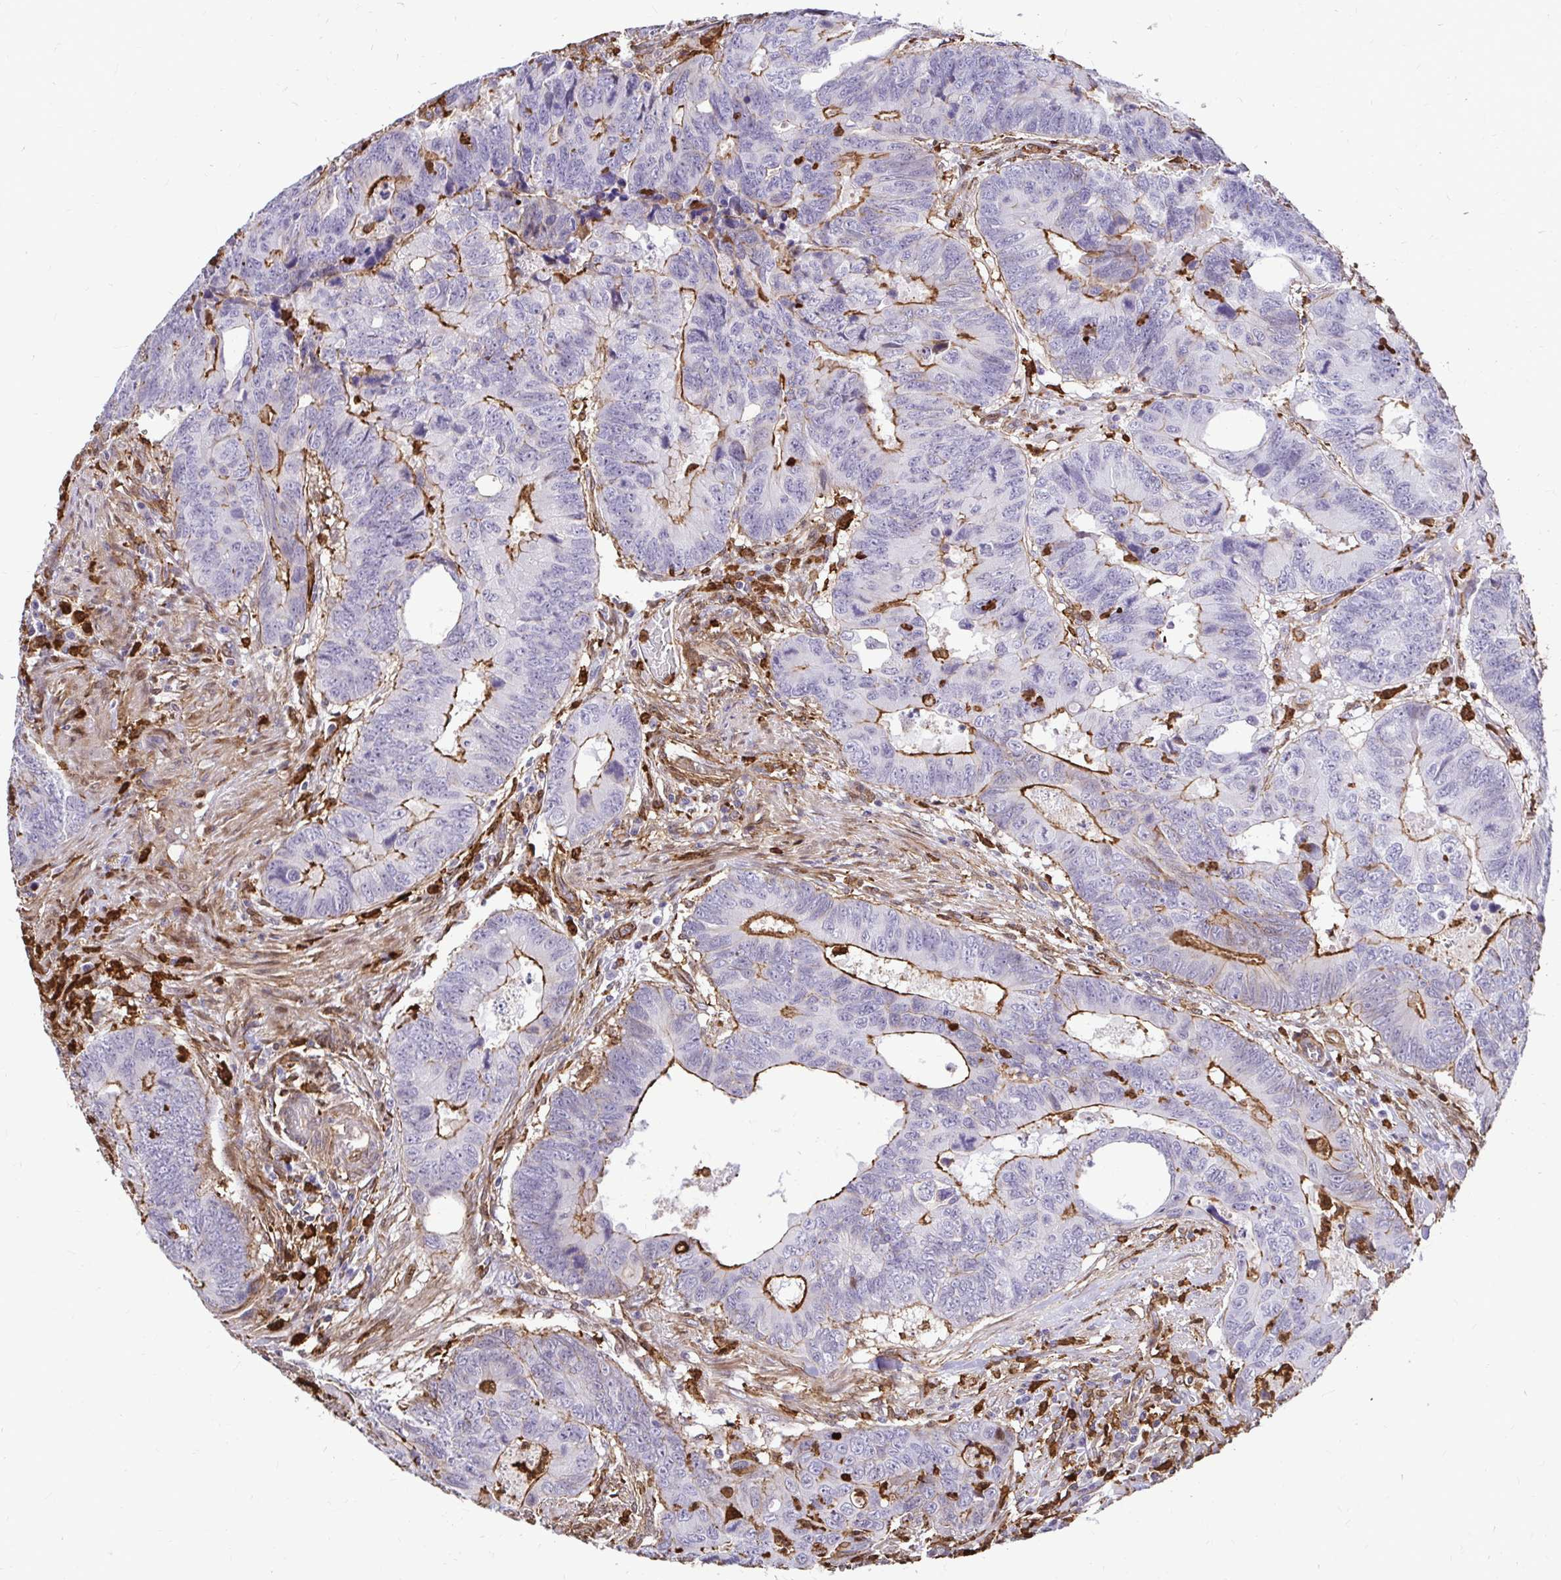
{"staining": {"intensity": "strong", "quantity": "25%-75%", "location": "cytoplasmic/membranous"}, "tissue": "colorectal cancer", "cell_type": "Tumor cells", "image_type": "cancer", "snomed": [{"axis": "morphology", "description": "Adenocarcinoma, NOS"}, {"axis": "topography", "description": "Colon"}], "caption": "Tumor cells display high levels of strong cytoplasmic/membranous expression in about 25%-75% of cells in human colorectal cancer. (DAB = brown stain, brightfield microscopy at high magnification).", "gene": "GSN", "patient": {"sex": "male", "age": 62}}